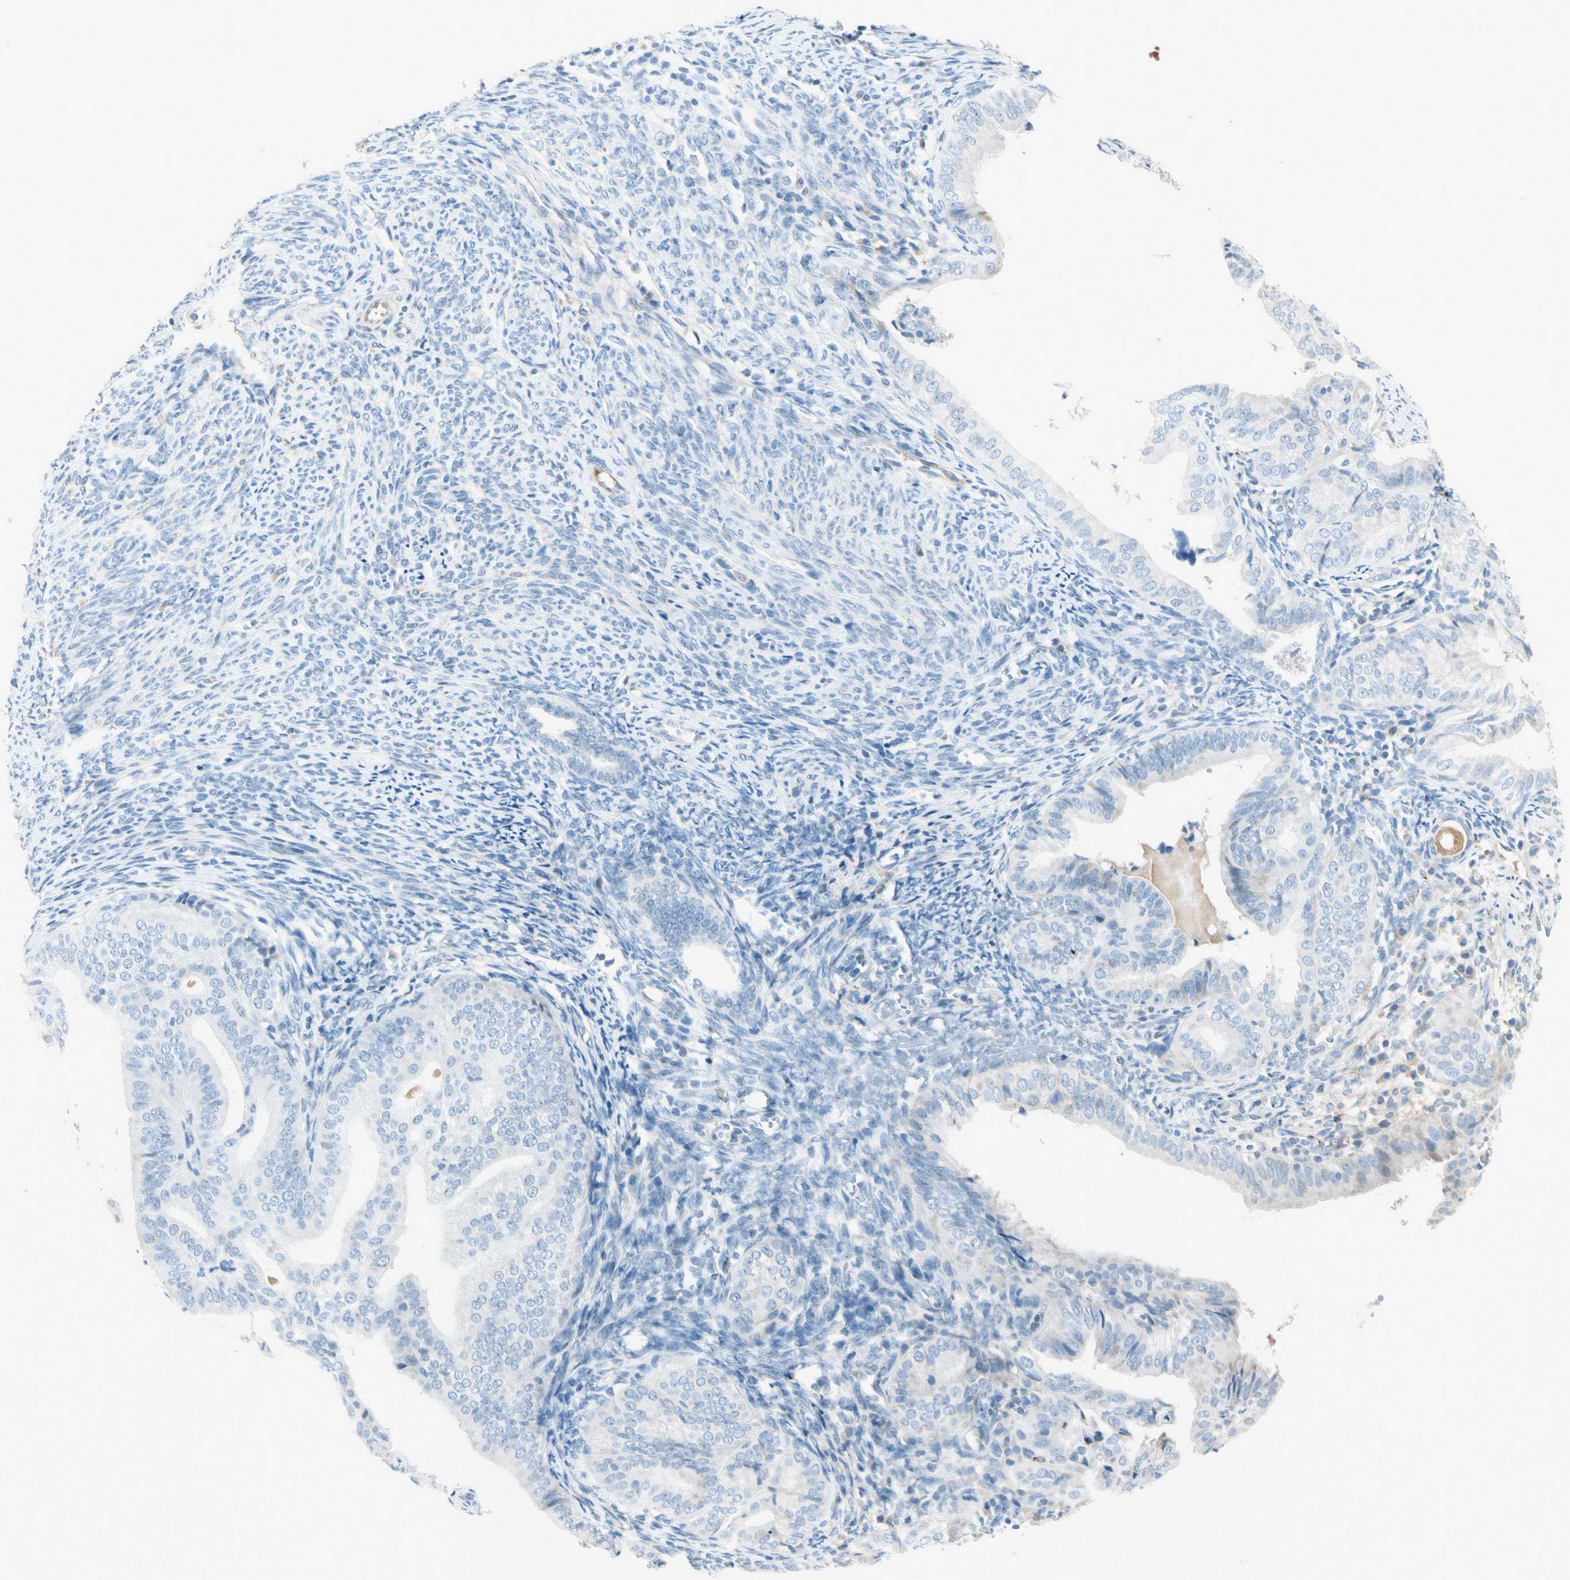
{"staining": {"intensity": "negative", "quantity": "none", "location": "none"}, "tissue": "endometrial cancer", "cell_type": "Tumor cells", "image_type": "cancer", "snomed": [{"axis": "morphology", "description": "Adenocarcinoma, NOS"}, {"axis": "topography", "description": "Endometrium"}], "caption": "IHC of human adenocarcinoma (endometrial) reveals no staining in tumor cells. (Stains: DAB immunohistochemistry with hematoxylin counter stain, Microscopy: brightfield microscopy at high magnification).", "gene": "SERPIND1", "patient": {"sex": "female", "age": 58}}